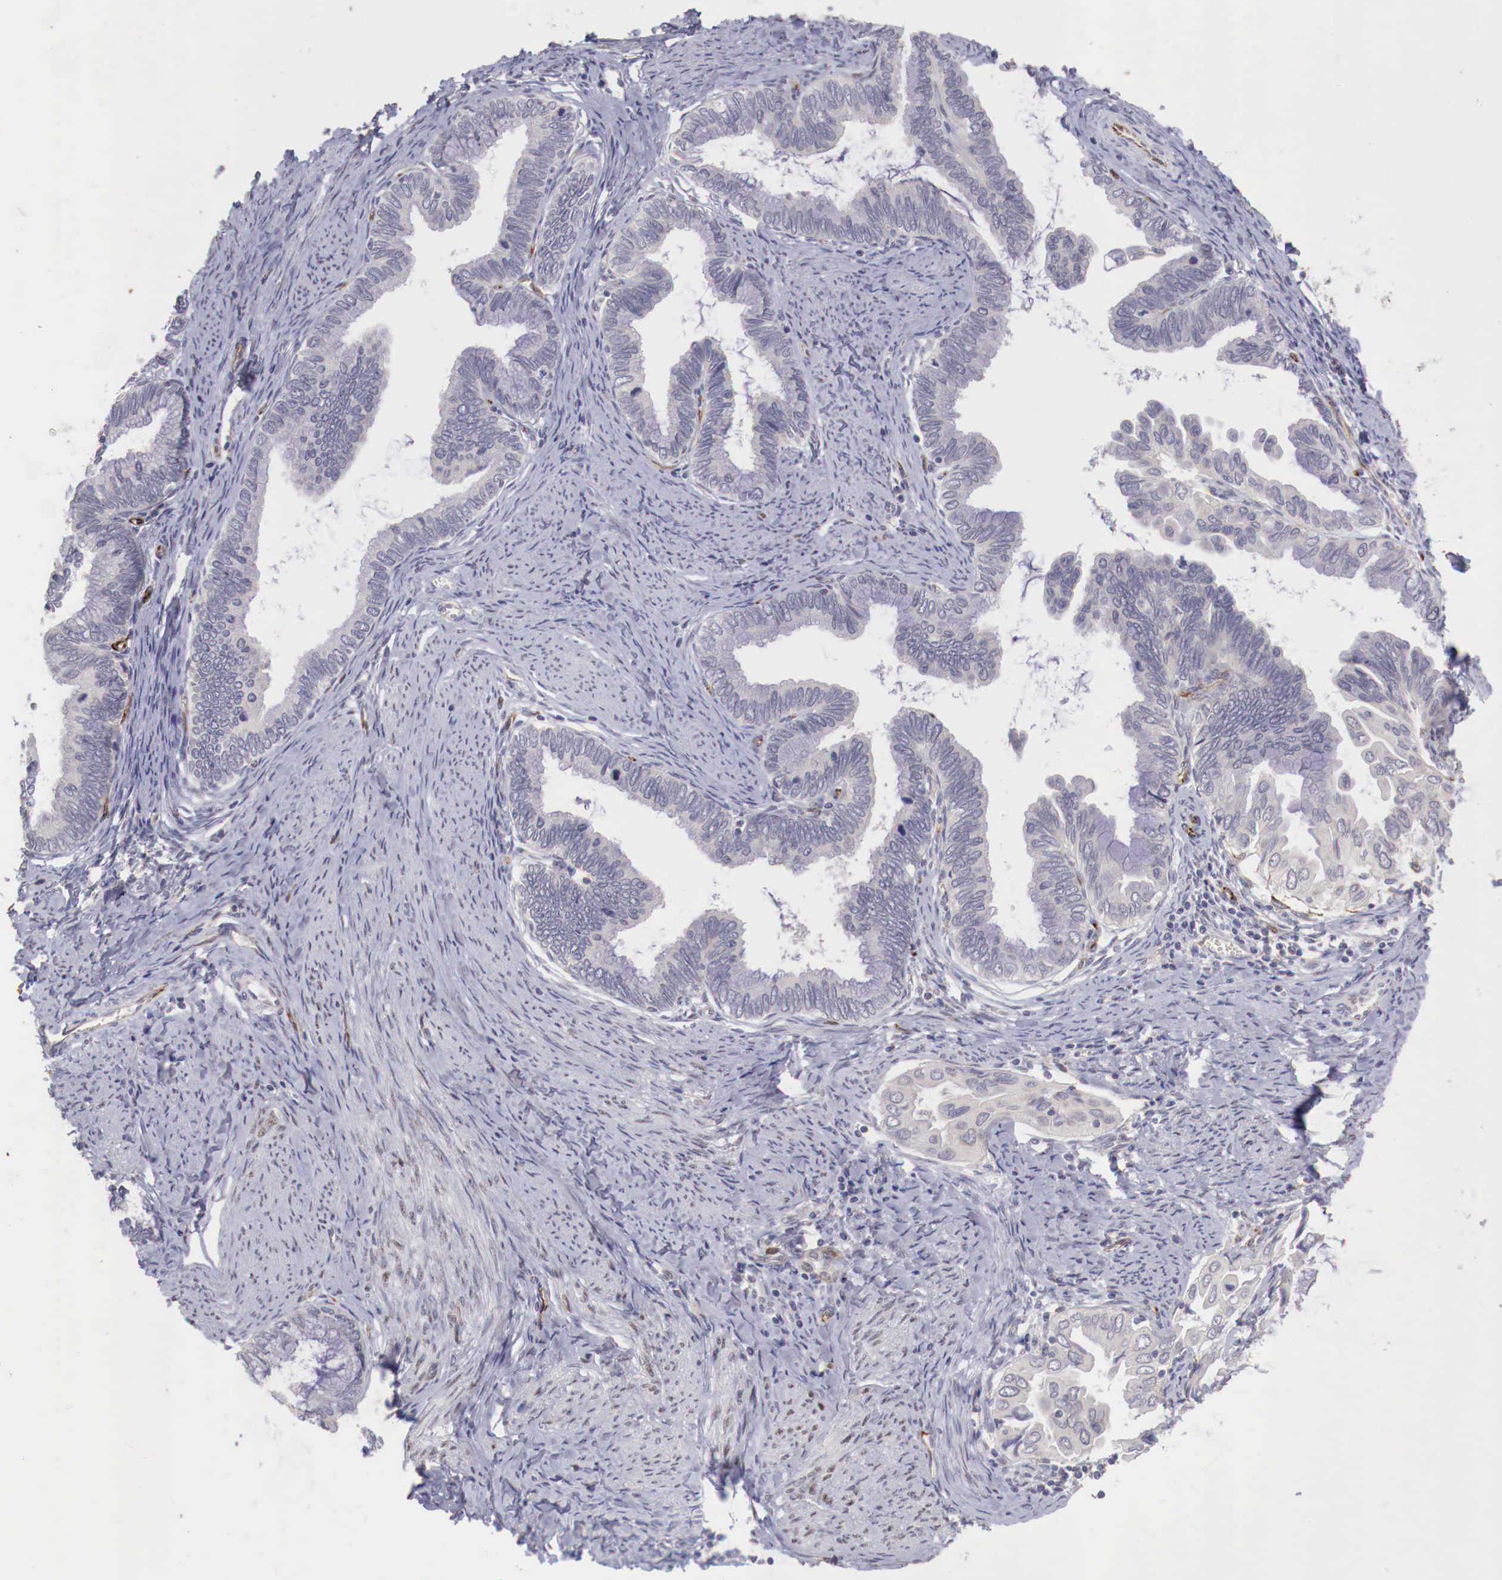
{"staining": {"intensity": "negative", "quantity": "none", "location": "none"}, "tissue": "cervical cancer", "cell_type": "Tumor cells", "image_type": "cancer", "snomed": [{"axis": "morphology", "description": "Adenocarcinoma, NOS"}, {"axis": "topography", "description": "Cervix"}], "caption": "Immunohistochemical staining of cervical adenocarcinoma reveals no significant staining in tumor cells. The staining is performed using DAB (3,3'-diaminobenzidine) brown chromogen with nuclei counter-stained in using hematoxylin.", "gene": "WT1", "patient": {"sex": "female", "age": 49}}